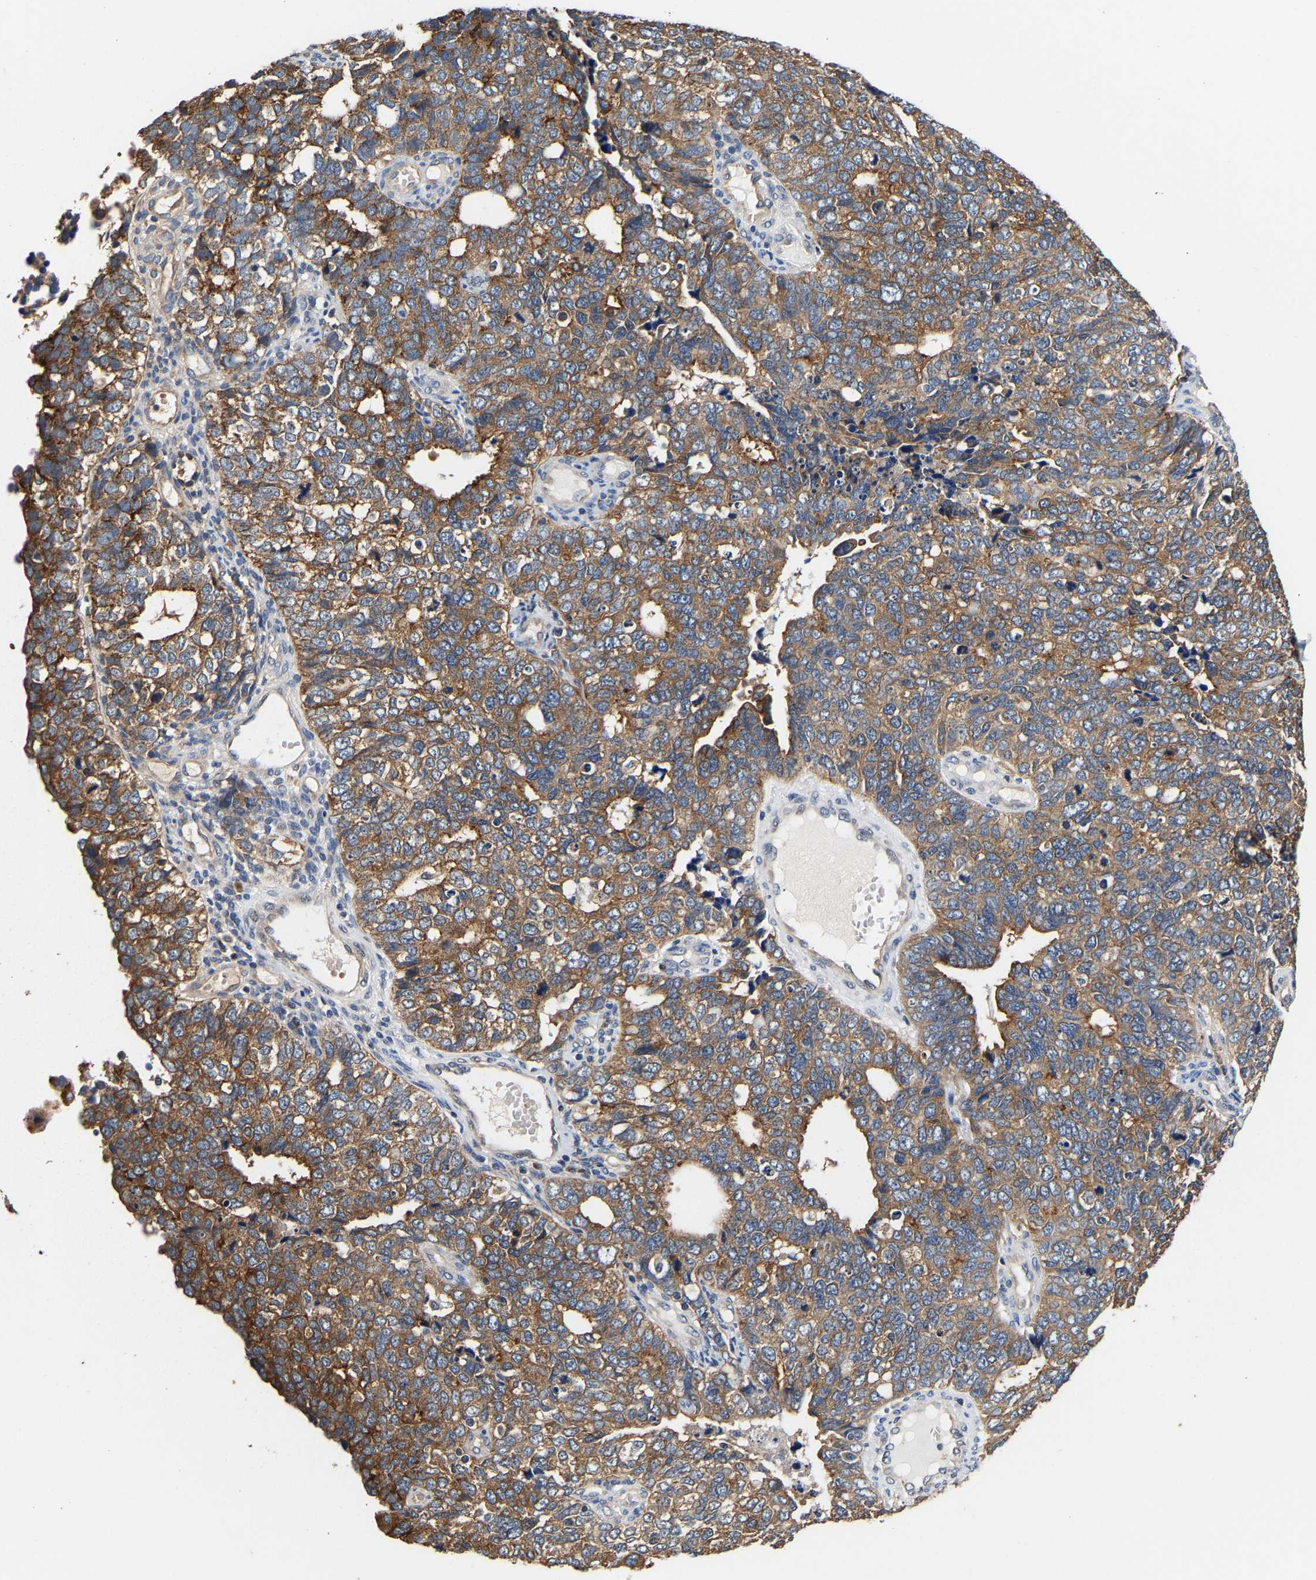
{"staining": {"intensity": "moderate", "quantity": ">75%", "location": "cytoplasmic/membranous"}, "tissue": "cervical cancer", "cell_type": "Tumor cells", "image_type": "cancer", "snomed": [{"axis": "morphology", "description": "Squamous cell carcinoma, NOS"}, {"axis": "topography", "description": "Cervix"}], "caption": "Moderate cytoplasmic/membranous staining for a protein is identified in approximately >75% of tumor cells of cervical squamous cell carcinoma using immunohistochemistry (IHC).", "gene": "LRBA", "patient": {"sex": "female", "age": 63}}